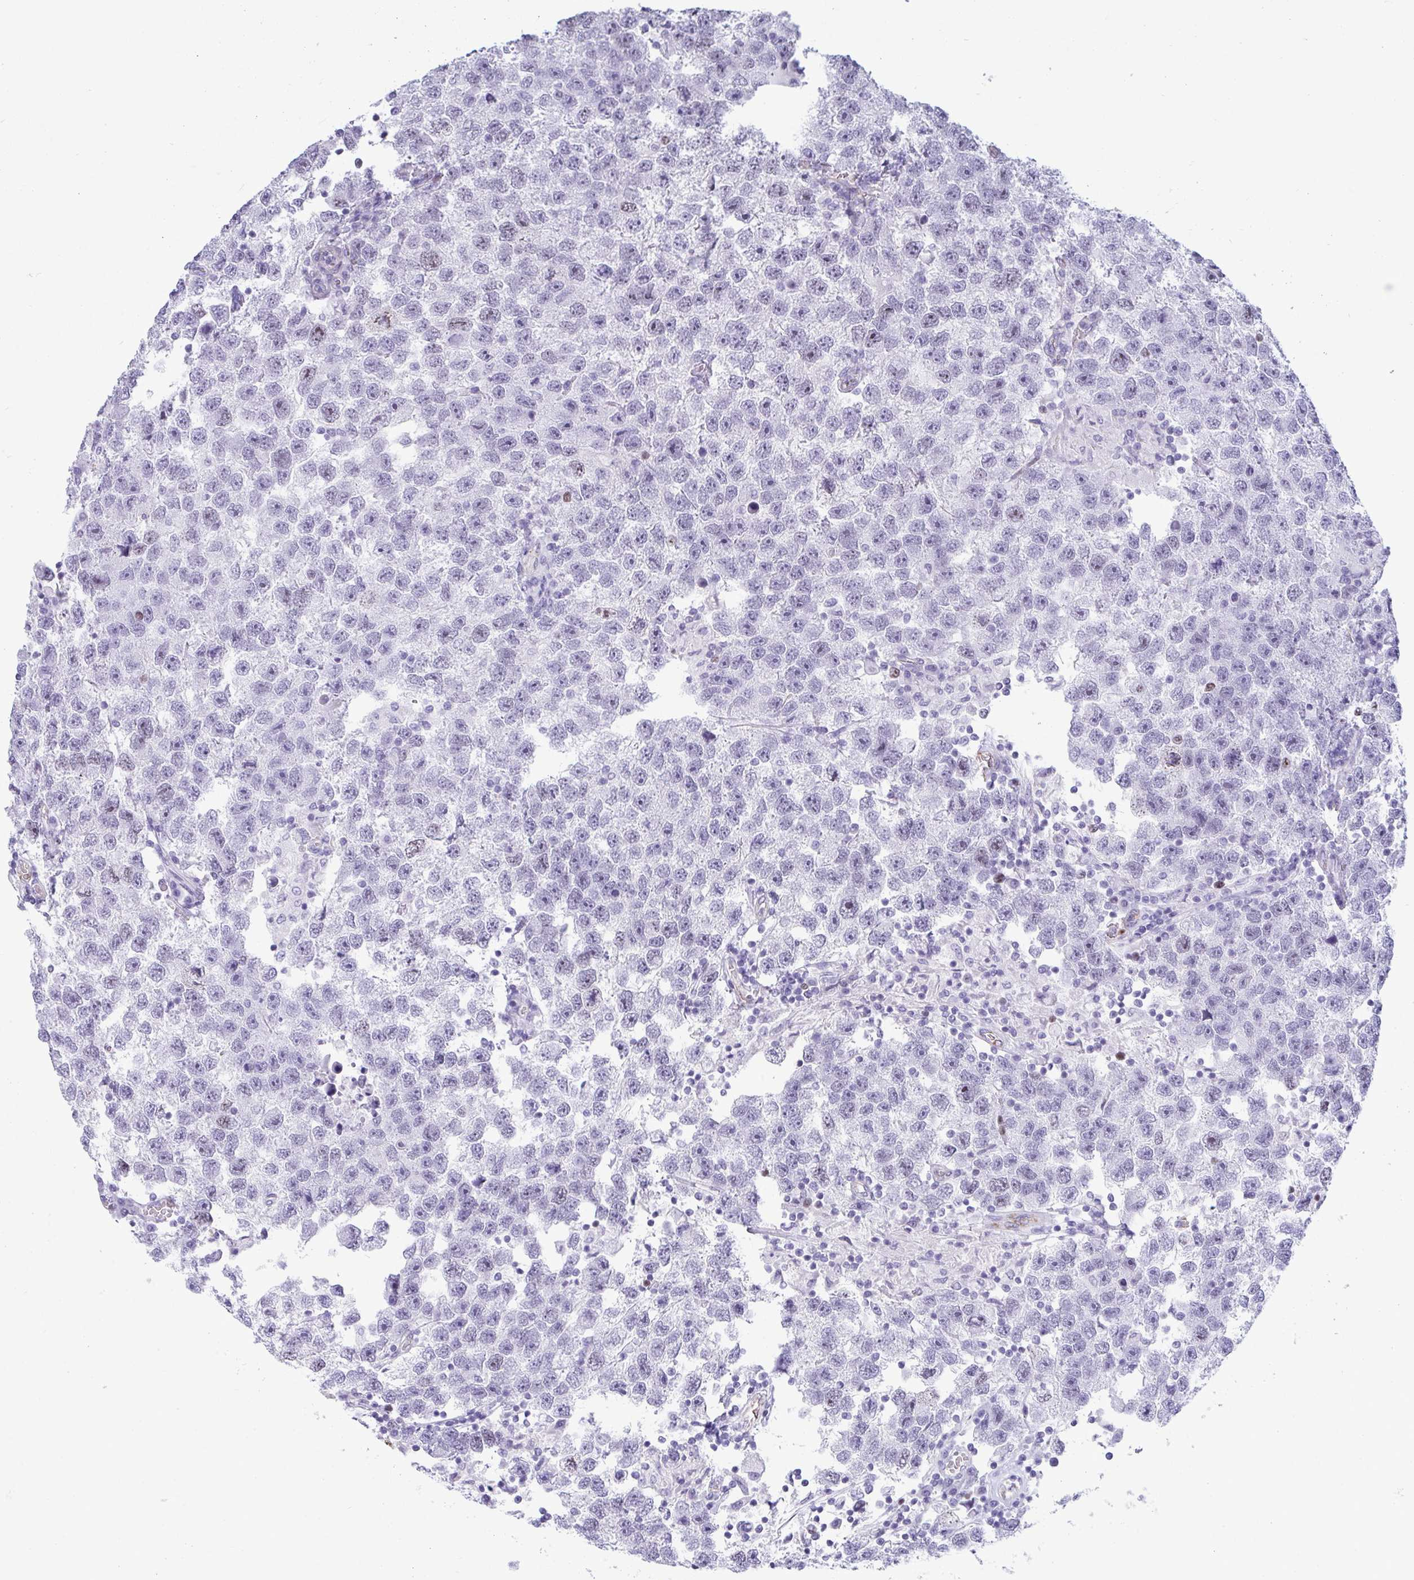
{"staining": {"intensity": "negative", "quantity": "none", "location": "none"}, "tissue": "testis cancer", "cell_type": "Tumor cells", "image_type": "cancer", "snomed": [{"axis": "morphology", "description": "Seminoma, NOS"}, {"axis": "topography", "description": "Testis"}], "caption": "DAB (3,3'-diaminobenzidine) immunohistochemical staining of human testis cancer (seminoma) reveals no significant staining in tumor cells.", "gene": "SUZ12", "patient": {"sex": "male", "age": 26}}